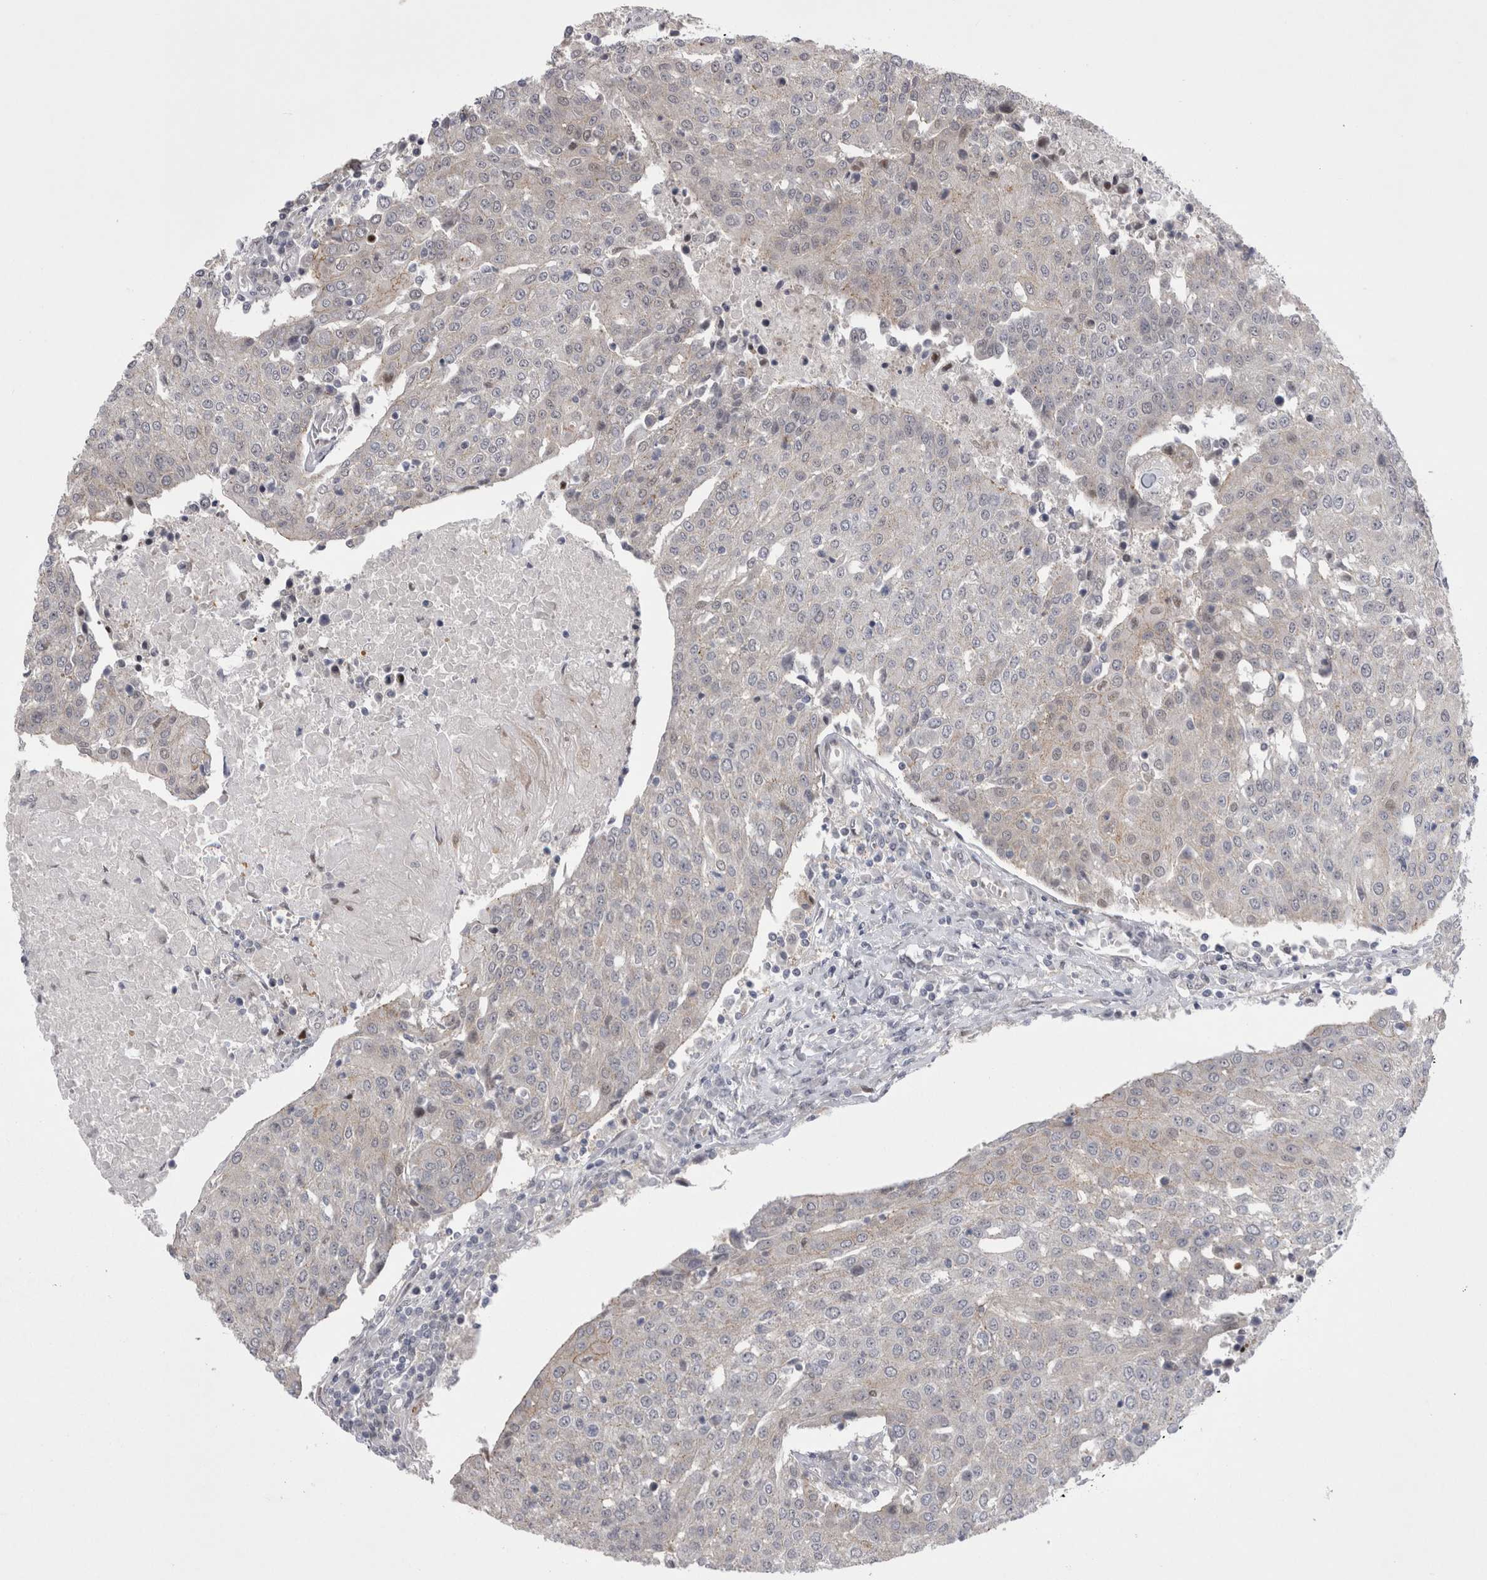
{"staining": {"intensity": "negative", "quantity": "none", "location": "none"}, "tissue": "urothelial cancer", "cell_type": "Tumor cells", "image_type": "cancer", "snomed": [{"axis": "morphology", "description": "Urothelial carcinoma, High grade"}, {"axis": "topography", "description": "Urinary bladder"}], "caption": "Tumor cells are negative for protein expression in human urothelial carcinoma (high-grade). (Brightfield microscopy of DAB immunohistochemistry at high magnification).", "gene": "NENF", "patient": {"sex": "female", "age": 85}}